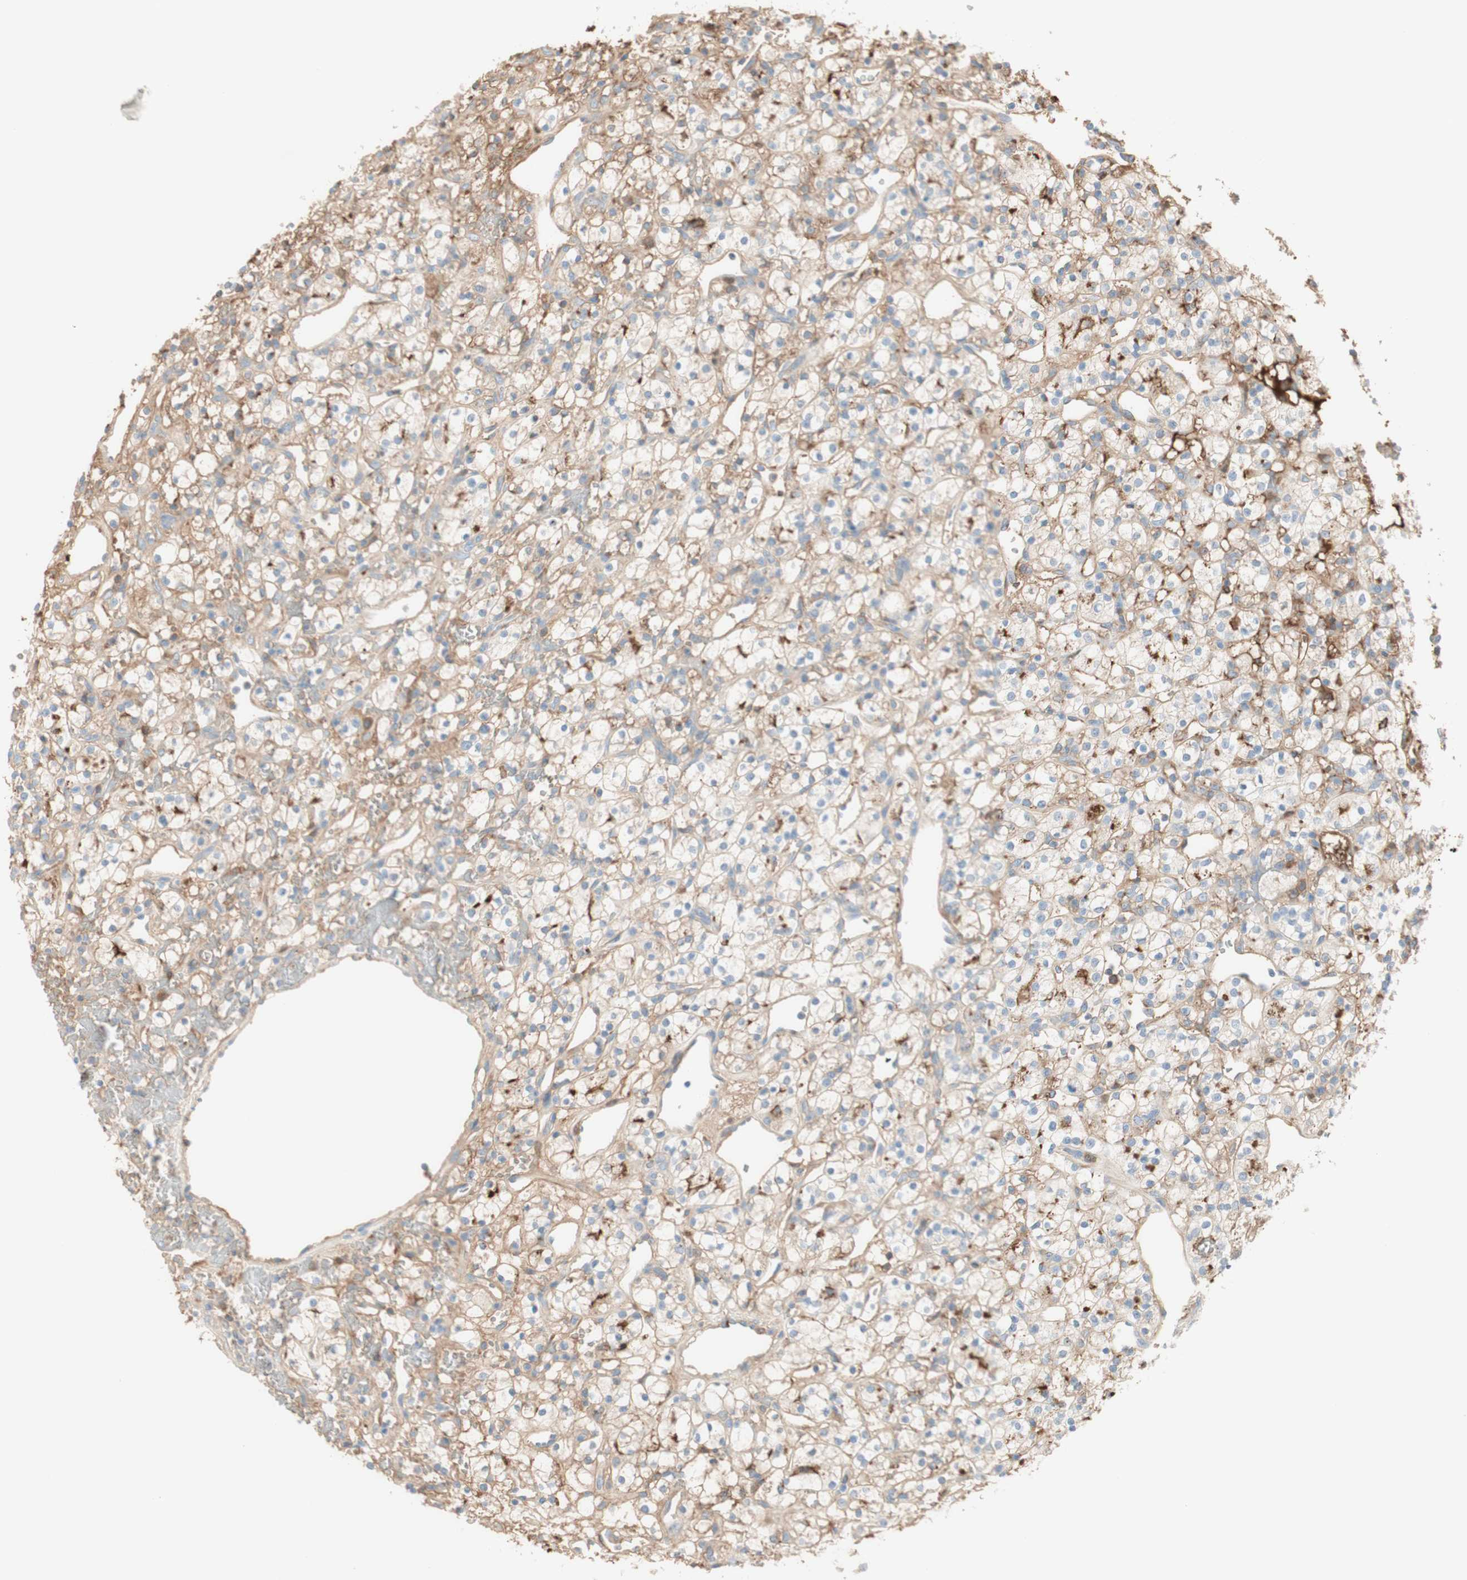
{"staining": {"intensity": "moderate", "quantity": "25%-75%", "location": "cytoplasmic/membranous"}, "tissue": "renal cancer", "cell_type": "Tumor cells", "image_type": "cancer", "snomed": [{"axis": "morphology", "description": "Adenocarcinoma, NOS"}, {"axis": "topography", "description": "Kidney"}], "caption": "This photomicrograph demonstrates IHC staining of human adenocarcinoma (renal), with medium moderate cytoplasmic/membranous positivity in about 25%-75% of tumor cells.", "gene": "KNG1", "patient": {"sex": "female", "age": 60}}